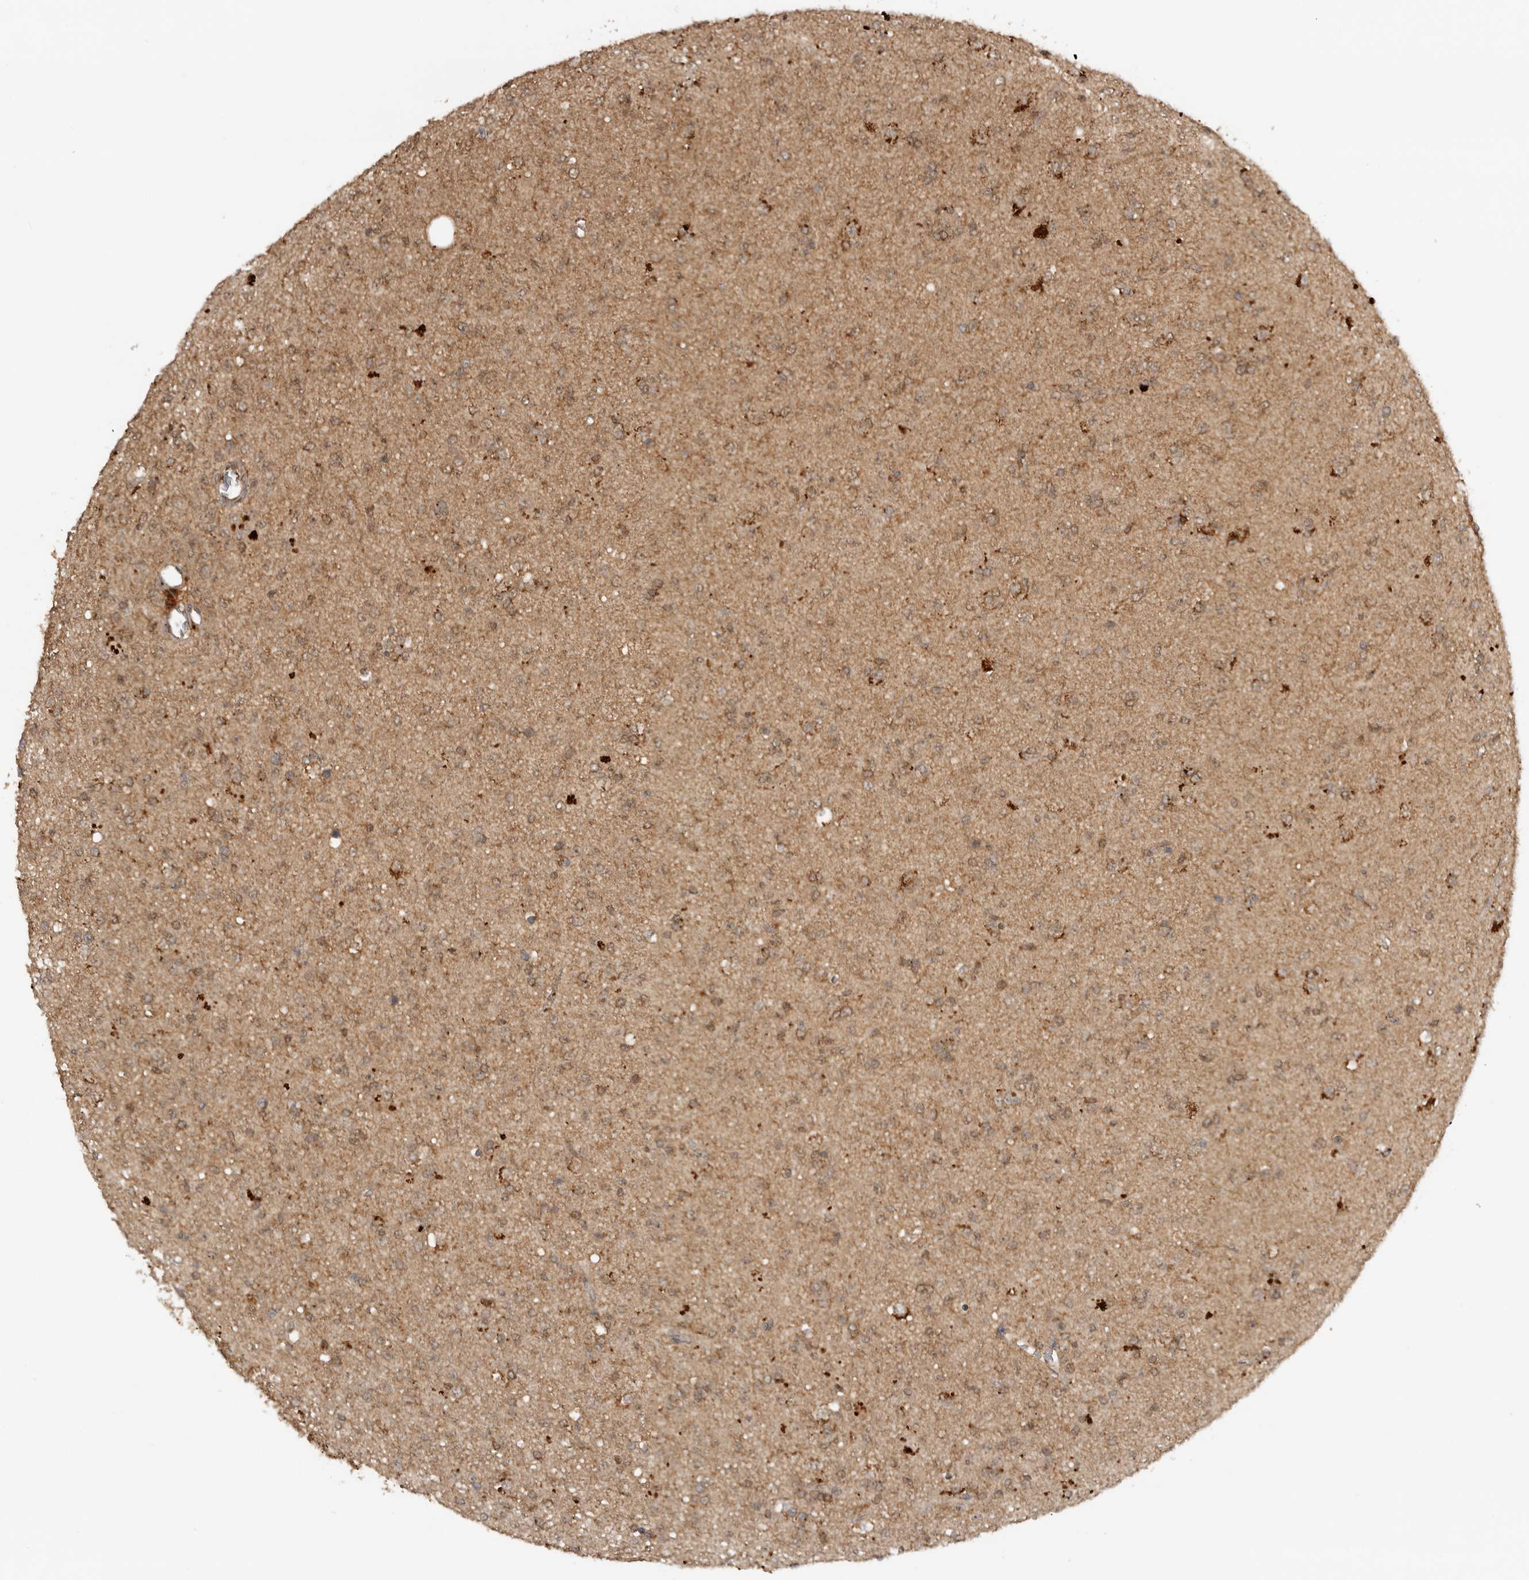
{"staining": {"intensity": "weak", "quantity": ">75%", "location": "cytoplasmic/membranous,nuclear"}, "tissue": "glioma", "cell_type": "Tumor cells", "image_type": "cancer", "snomed": [{"axis": "morphology", "description": "Glioma, malignant, Low grade"}, {"axis": "topography", "description": "Brain"}], "caption": "Immunohistochemistry (IHC) staining of malignant low-grade glioma, which shows low levels of weak cytoplasmic/membranous and nuclear positivity in about >75% of tumor cells indicating weak cytoplasmic/membranous and nuclear protein expression. The staining was performed using DAB (brown) for protein detection and nuclei were counterstained in hematoxylin (blue).", "gene": "ICOSLG", "patient": {"sex": "male", "age": 65}}